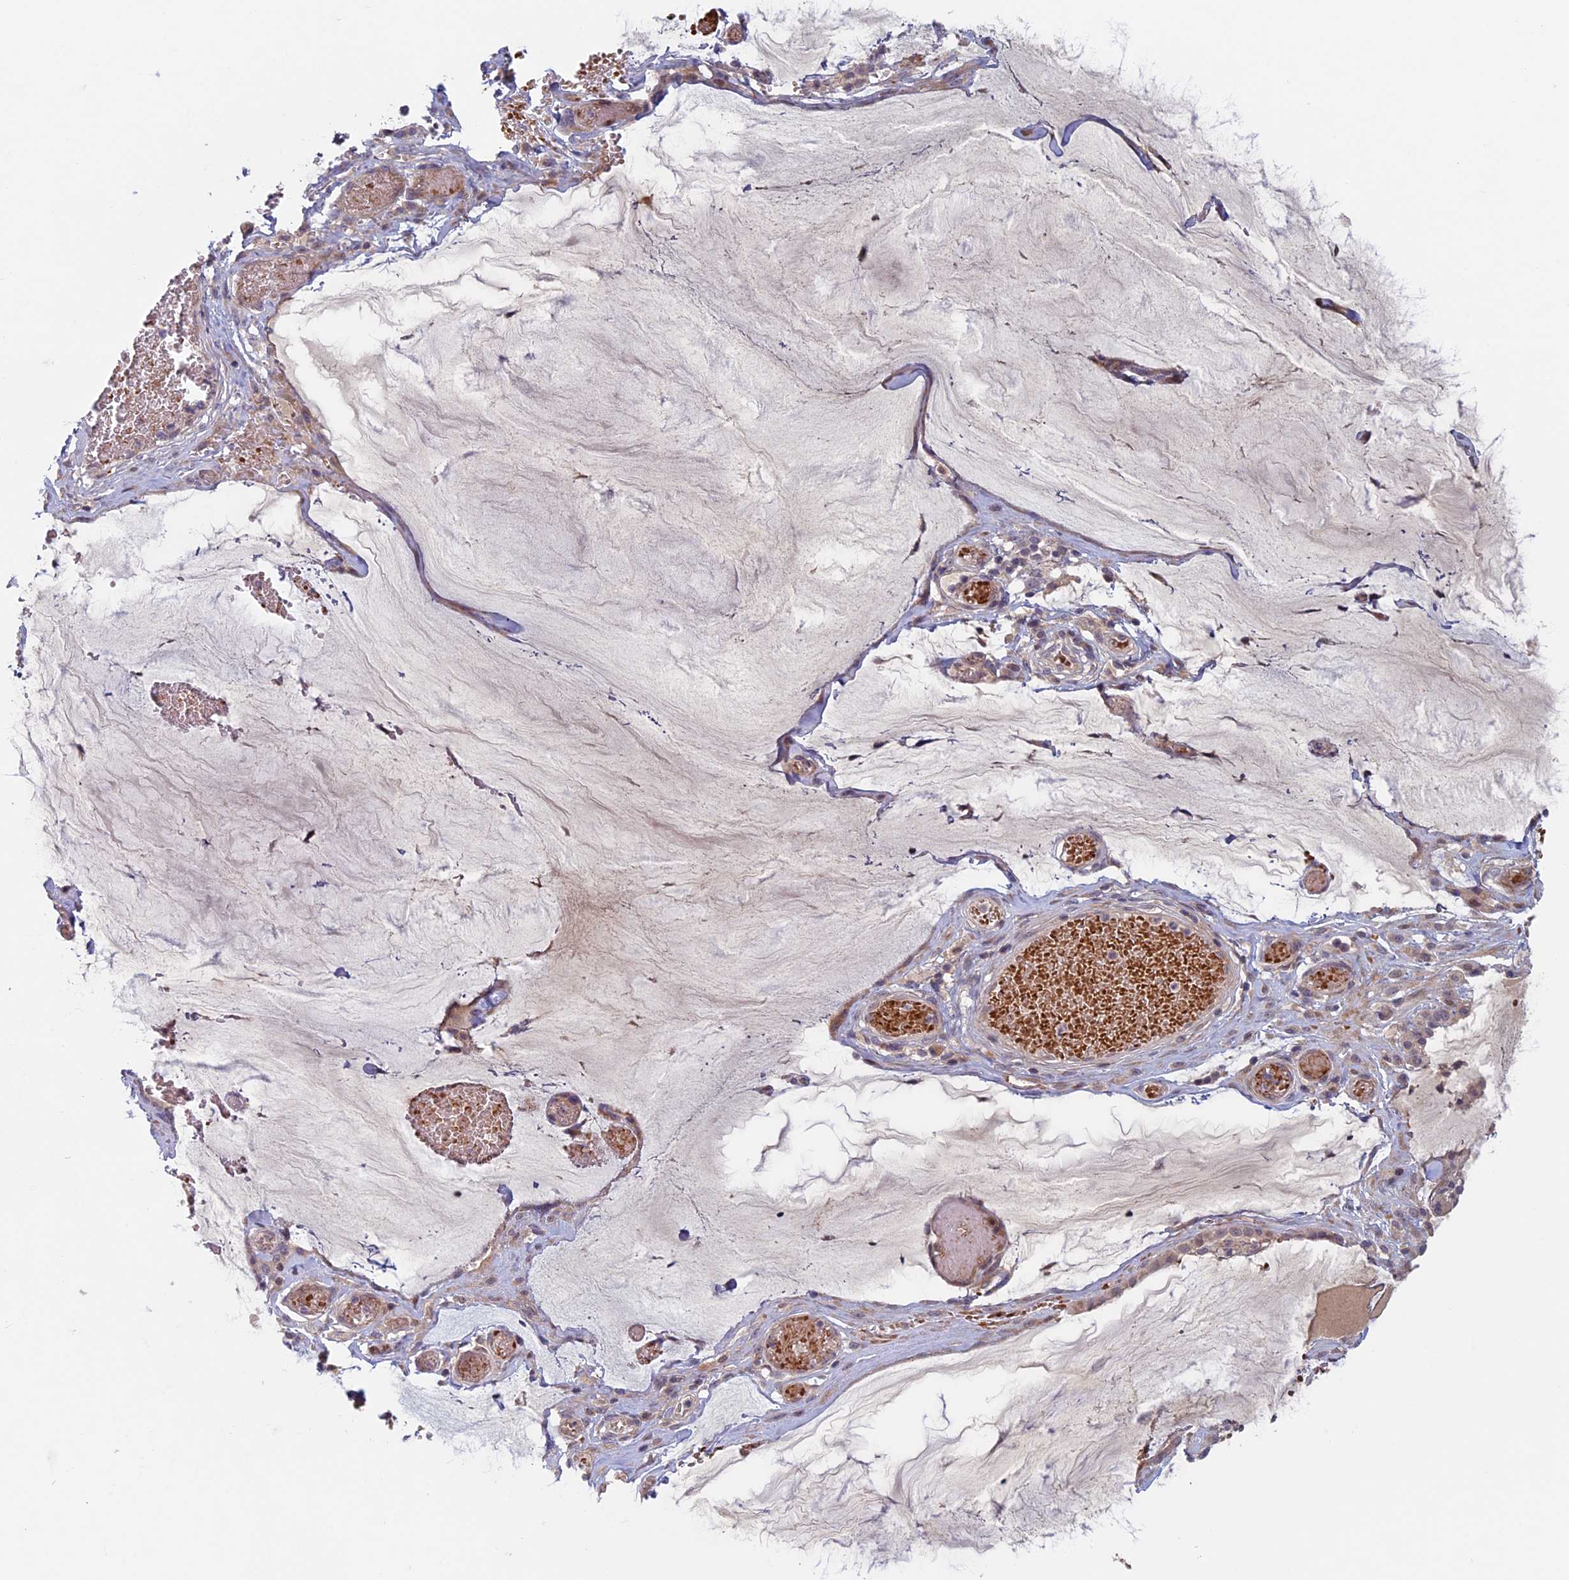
{"staining": {"intensity": "weak", "quantity": "<25%", "location": "cytoplasmic/membranous"}, "tissue": "ovarian cancer", "cell_type": "Tumor cells", "image_type": "cancer", "snomed": [{"axis": "morphology", "description": "Cystadenocarcinoma, mucinous, NOS"}, {"axis": "topography", "description": "Ovary"}], "caption": "IHC image of neoplastic tissue: ovarian cancer (mucinous cystadenocarcinoma) stained with DAB reveals no significant protein positivity in tumor cells.", "gene": "RCCD1", "patient": {"sex": "female", "age": 73}}